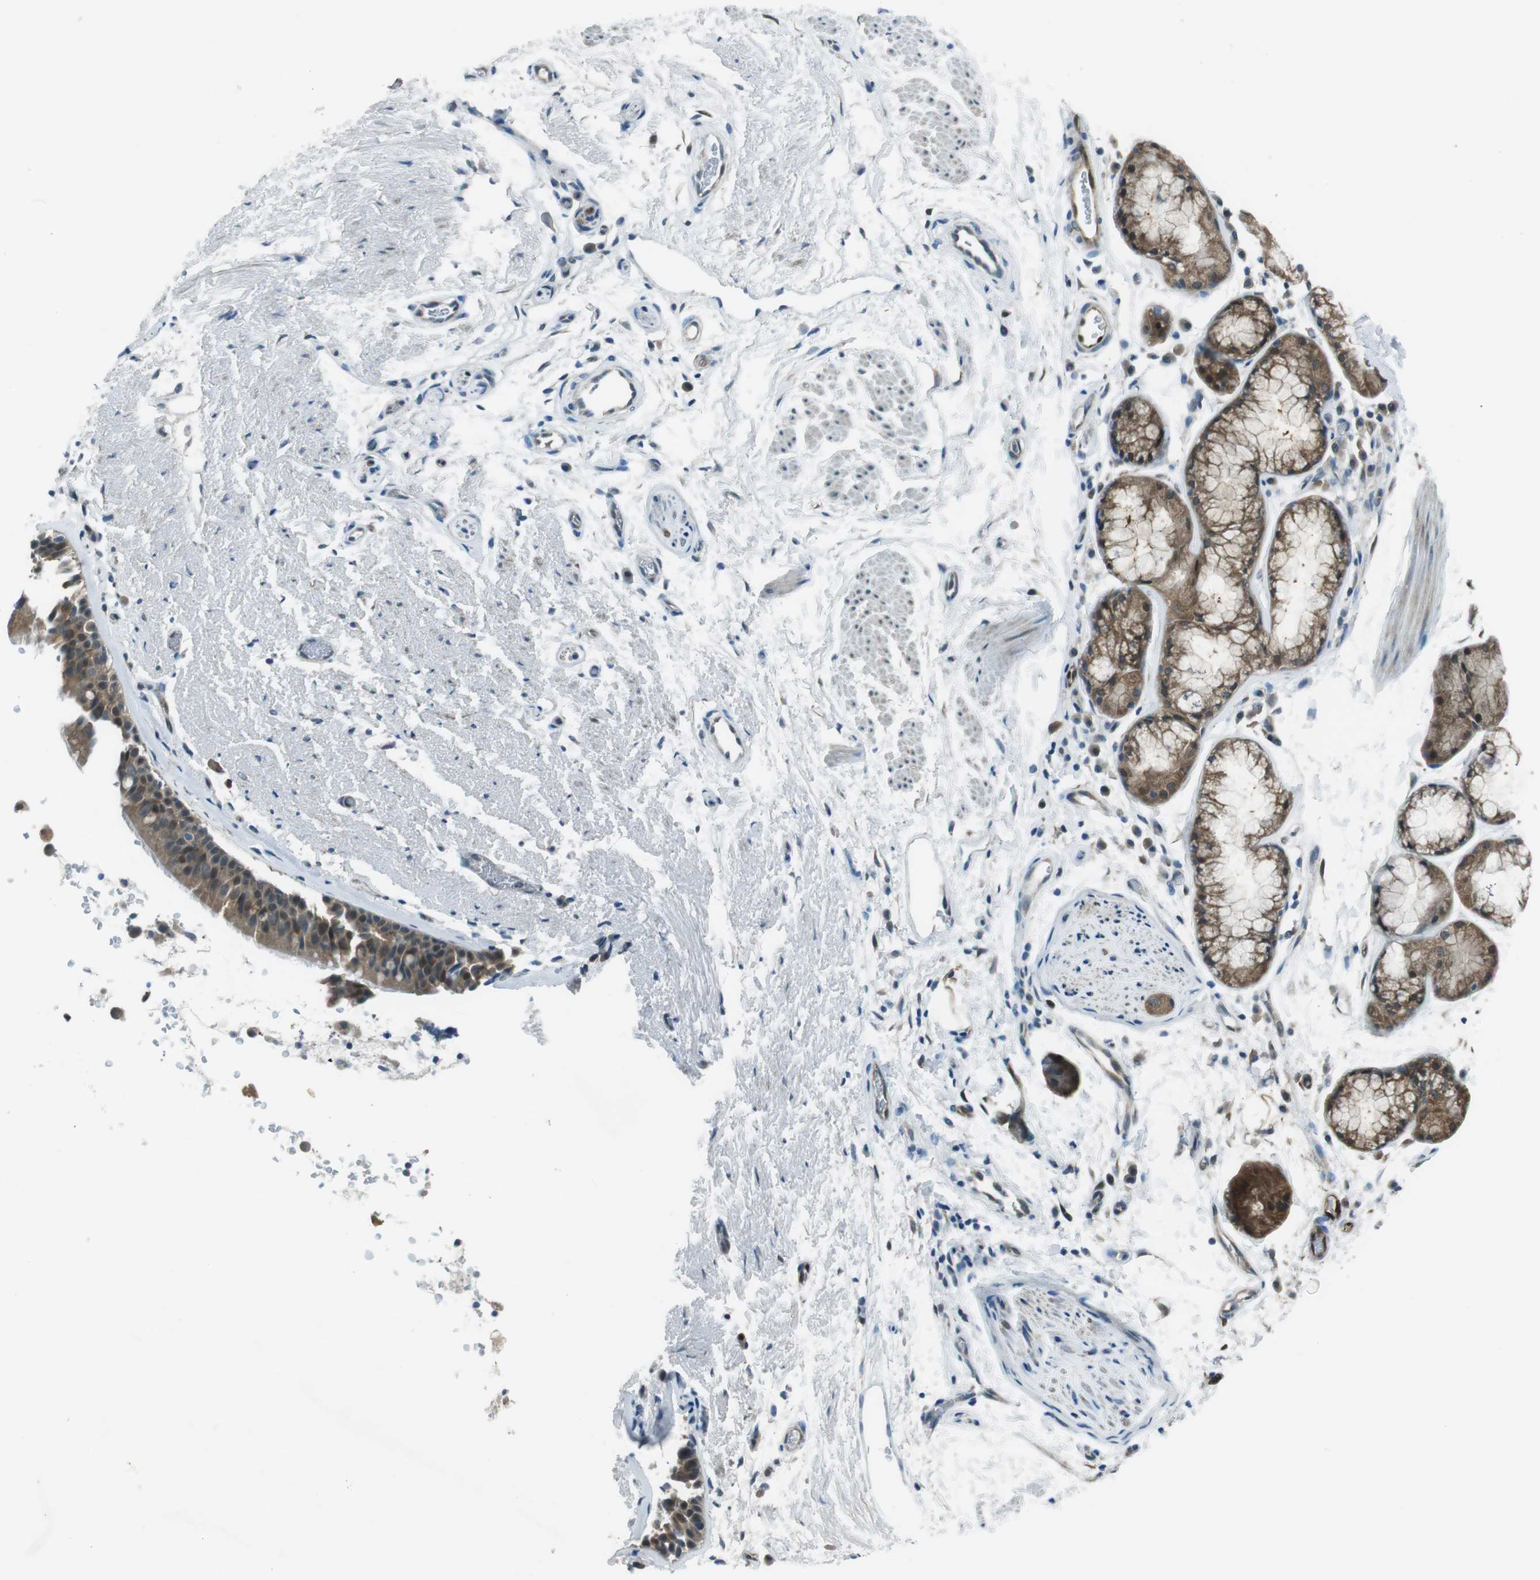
{"staining": {"intensity": "moderate", "quantity": ">75%", "location": "cytoplasmic/membranous"}, "tissue": "bronchus", "cell_type": "Respiratory epithelial cells", "image_type": "normal", "snomed": [{"axis": "morphology", "description": "Normal tissue, NOS"}, {"axis": "topography", "description": "Bronchus"}], "caption": "Approximately >75% of respiratory epithelial cells in benign bronchus display moderate cytoplasmic/membranous protein positivity as visualized by brown immunohistochemical staining.", "gene": "MFAP3", "patient": {"sex": "female", "age": 54}}